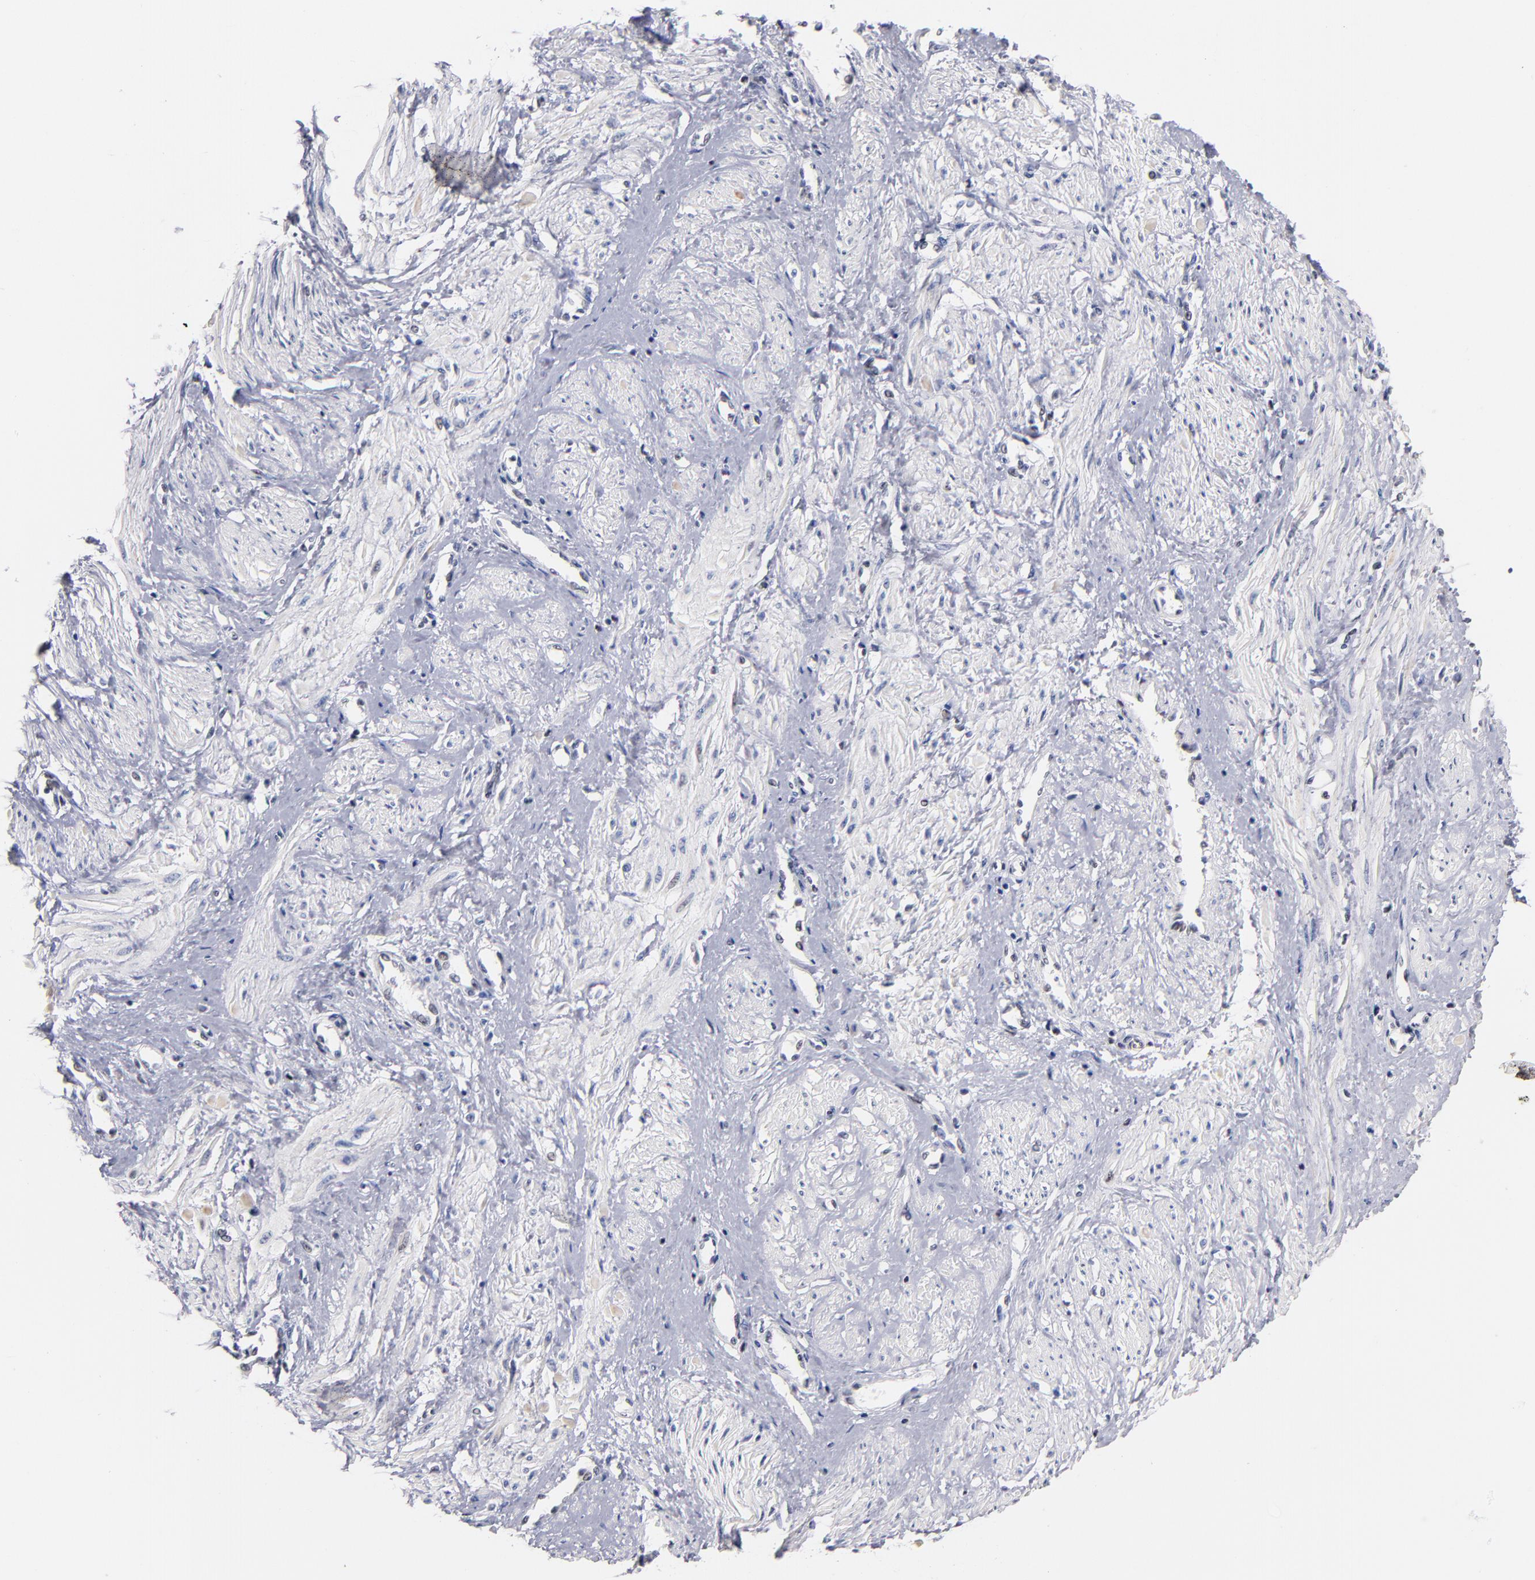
{"staining": {"intensity": "negative", "quantity": "none", "location": "none"}, "tissue": "smooth muscle", "cell_type": "Smooth muscle cells", "image_type": "normal", "snomed": [{"axis": "morphology", "description": "Normal tissue, NOS"}, {"axis": "topography", "description": "Smooth muscle"}, {"axis": "topography", "description": "Uterus"}], "caption": "Immunohistochemical staining of benign smooth muscle shows no significant positivity in smooth muscle cells.", "gene": "RAF1", "patient": {"sex": "female", "age": 39}}